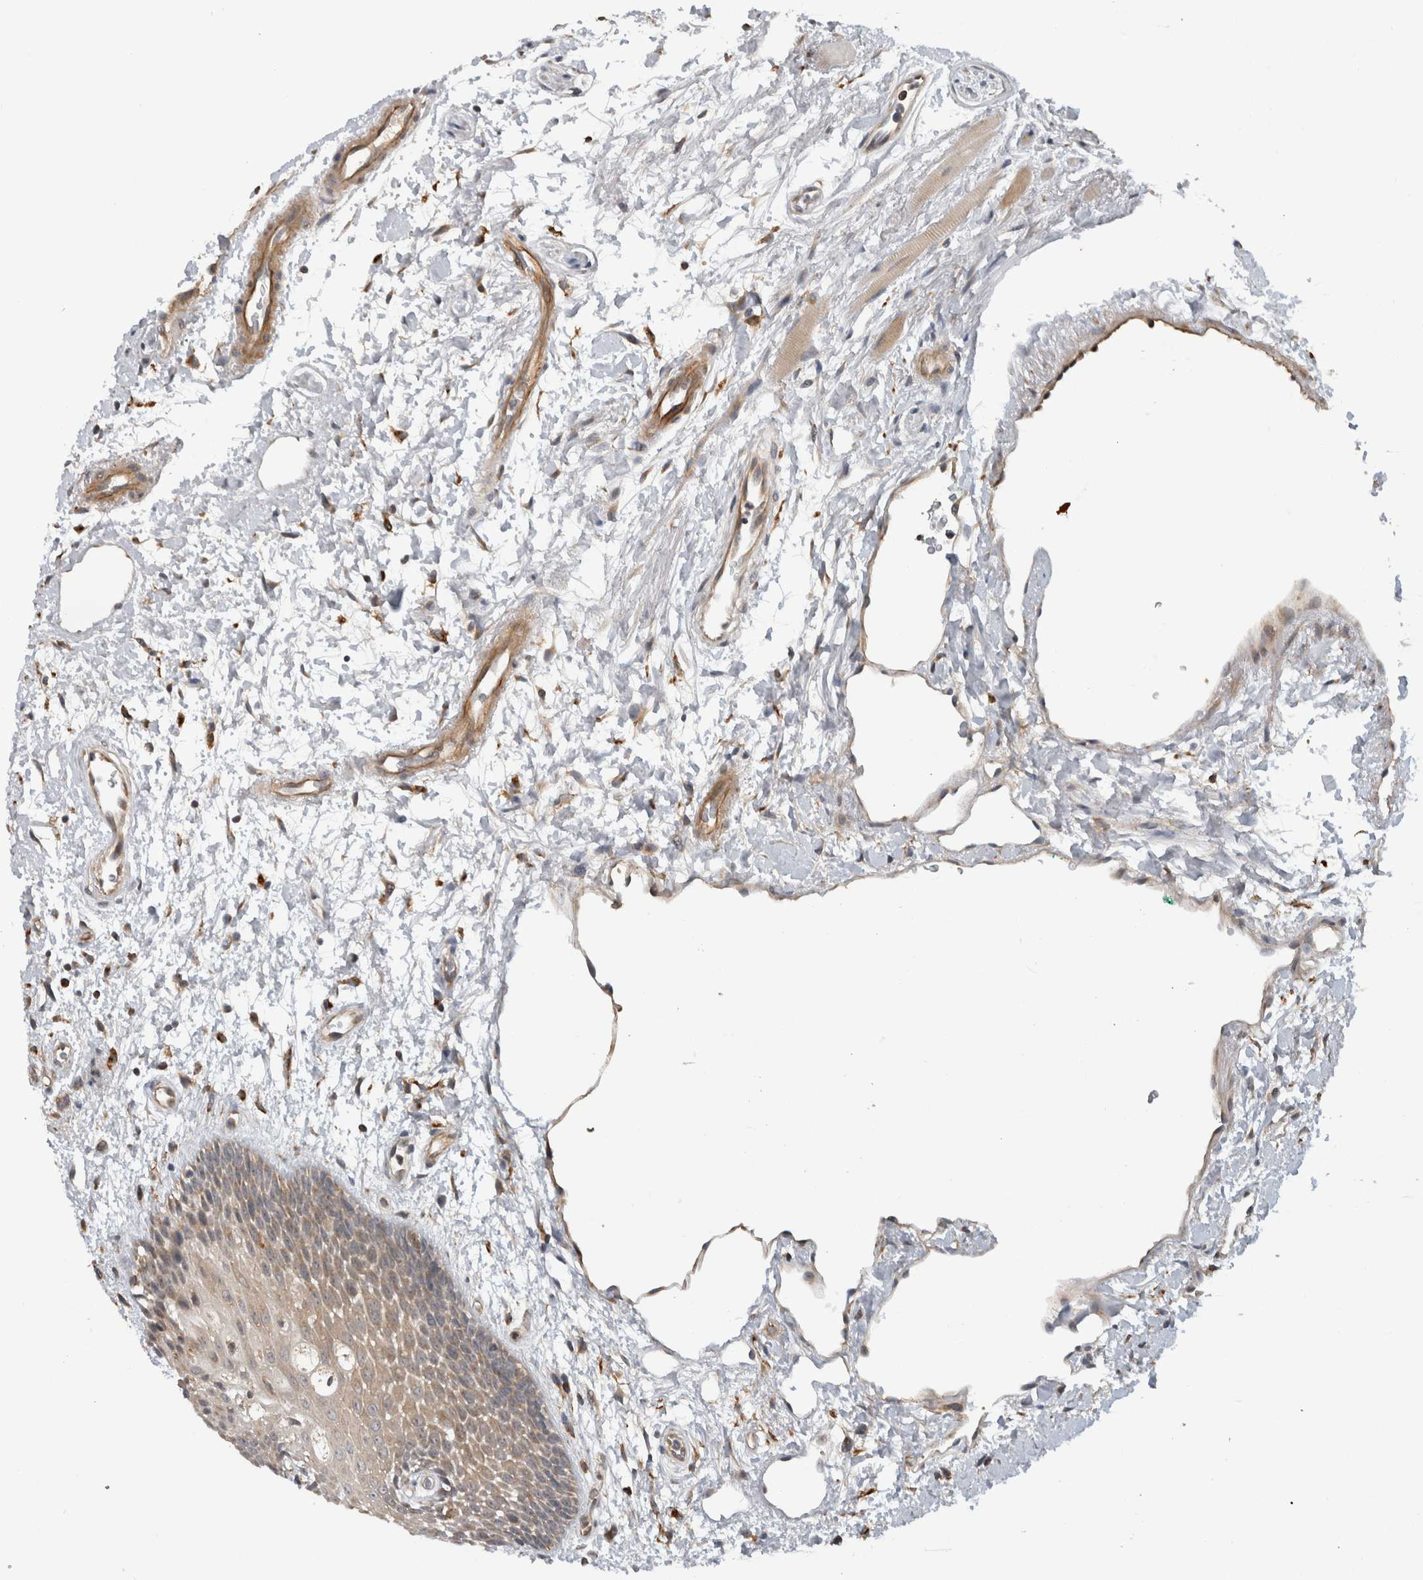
{"staining": {"intensity": "weak", "quantity": ">75%", "location": "cytoplasmic/membranous"}, "tissue": "oral mucosa", "cell_type": "Squamous epithelial cells", "image_type": "normal", "snomed": [{"axis": "morphology", "description": "Normal tissue, NOS"}, {"axis": "topography", "description": "Skeletal muscle"}, {"axis": "topography", "description": "Oral tissue"}, {"axis": "topography", "description": "Peripheral nerve tissue"}], "caption": "Squamous epithelial cells show low levels of weak cytoplasmic/membranous expression in approximately >75% of cells in benign human oral mucosa.", "gene": "ADGRL3", "patient": {"sex": "female", "age": 84}}